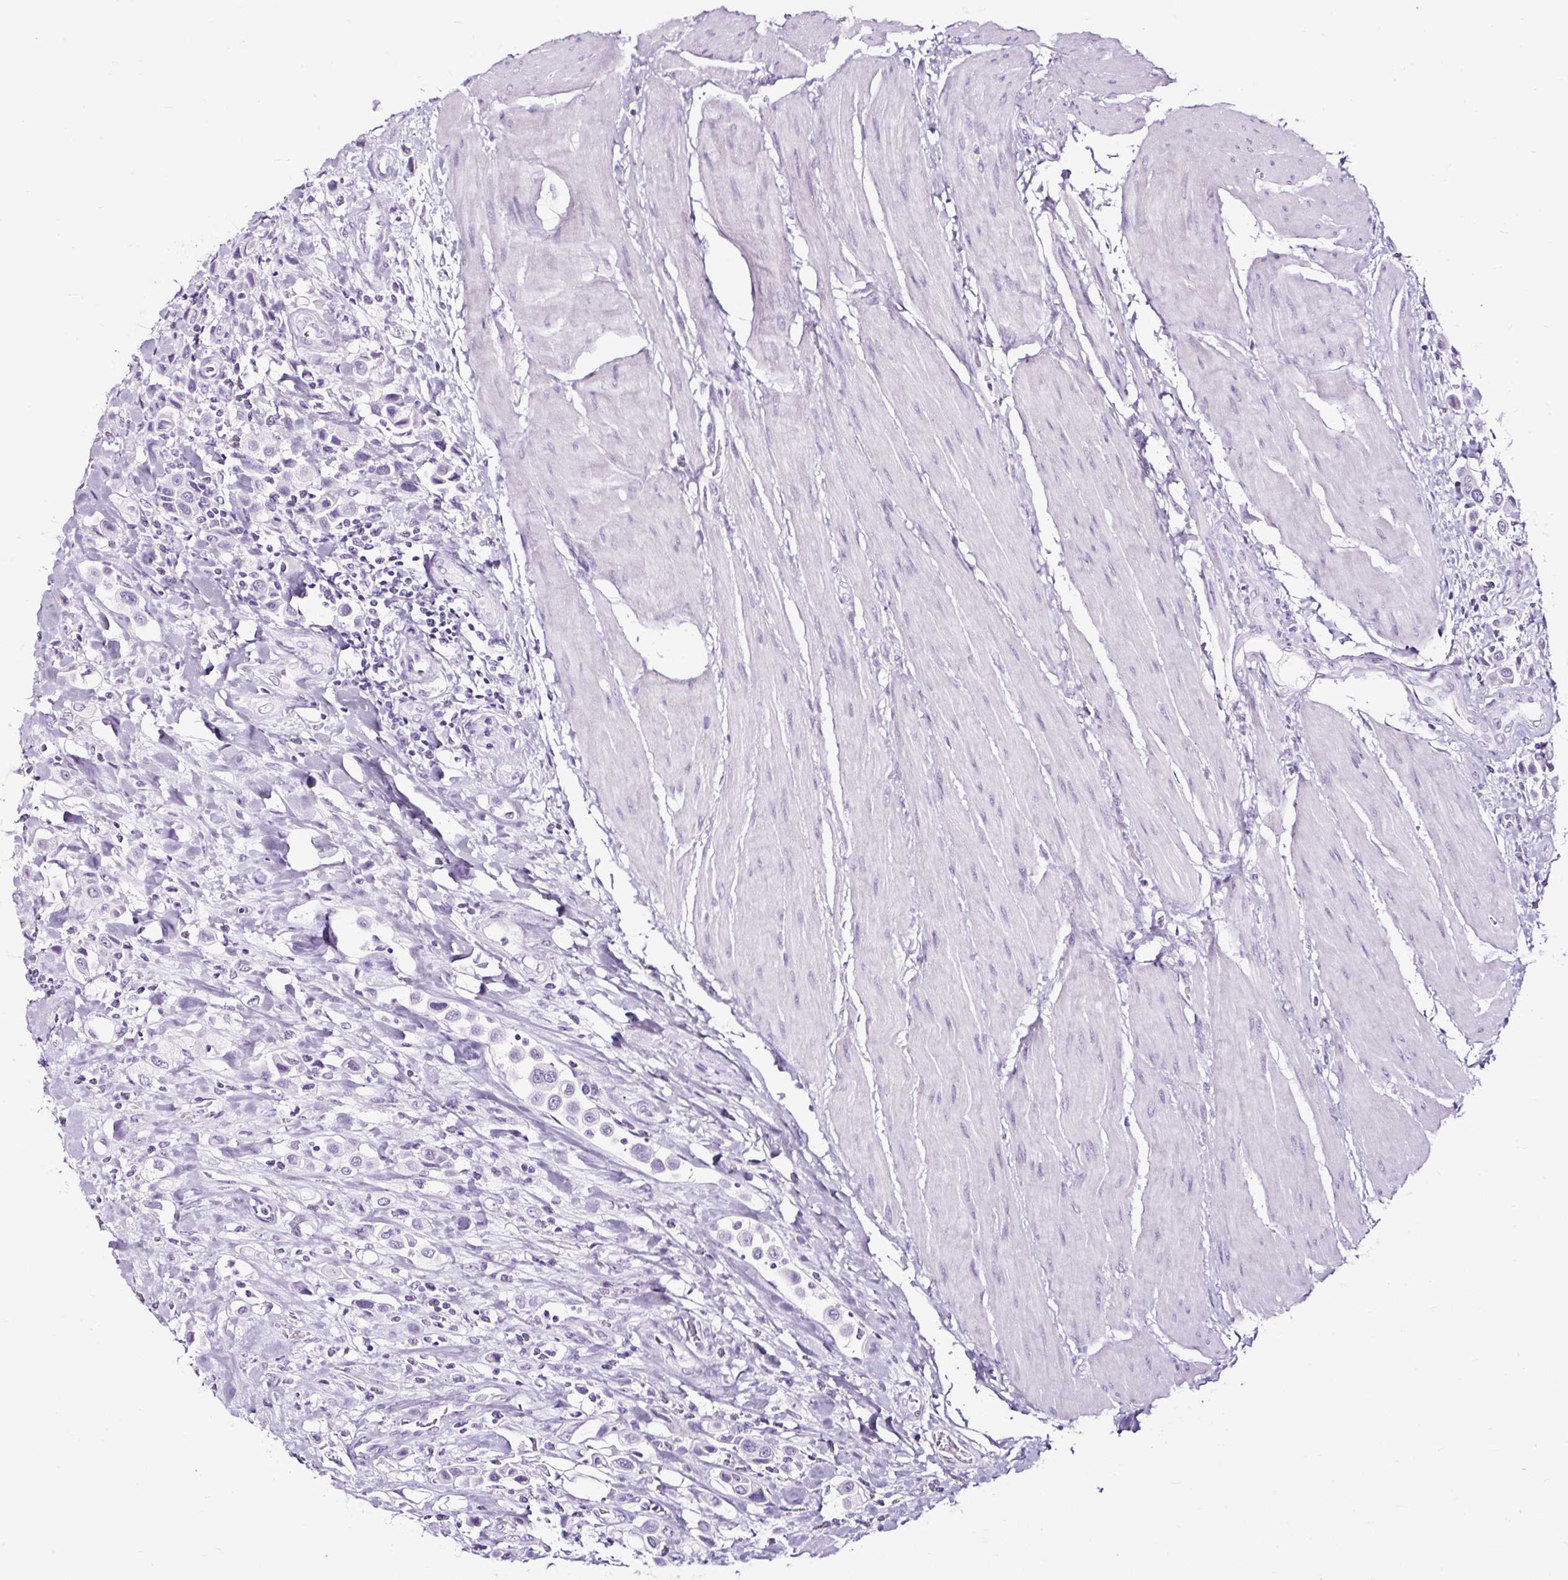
{"staining": {"intensity": "negative", "quantity": "none", "location": "none"}, "tissue": "urothelial cancer", "cell_type": "Tumor cells", "image_type": "cancer", "snomed": [{"axis": "morphology", "description": "Urothelial carcinoma, High grade"}, {"axis": "topography", "description": "Urinary bladder"}], "caption": "IHC photomicrograph of human urothelial cancer stained for a protein (brown), which demonstrates no expression in tumor cells. (DAB (3,3'-diaminobenzidine) immunohistochemistry, high magnification).", "gene": "NPHS2", "patient": {"sex": "male", "age": 50}}